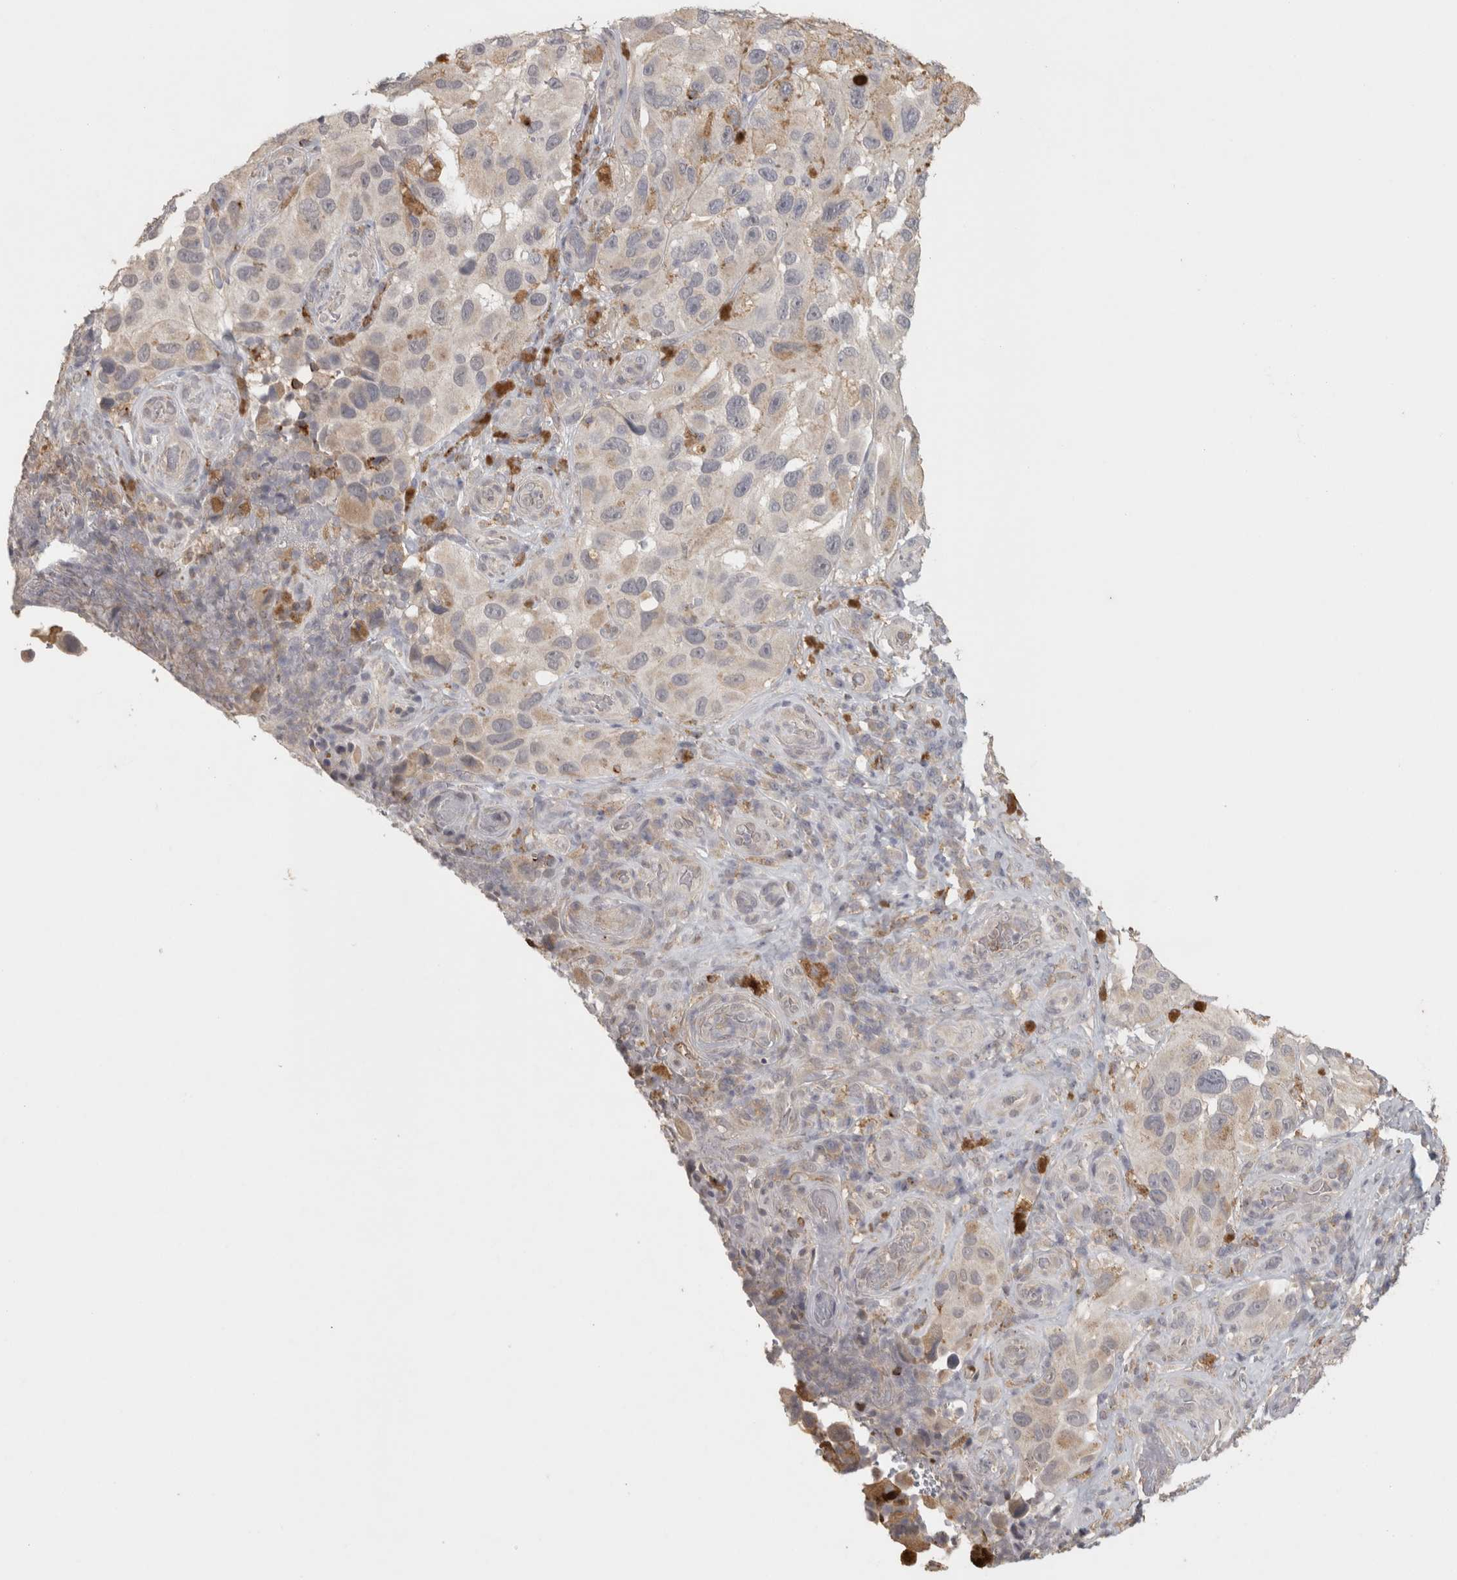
{"staining": {"intensity": "negative", "quantity": "none", "location": "none"}, "tissue": "melanoma", "cell_type": "Tumor cells", "image_type": "cancer", "snomed": [{"axis": "morphology", "description": "Malignant melanoma, NOS"}, {"axis": "topography", "description": "Skin"}], "caption": "The histopathology image demonstrates no staining of tumor cells in melanoma.", "gene": "HAVCR2", "patient": {"sex": "female", "age": 73}}